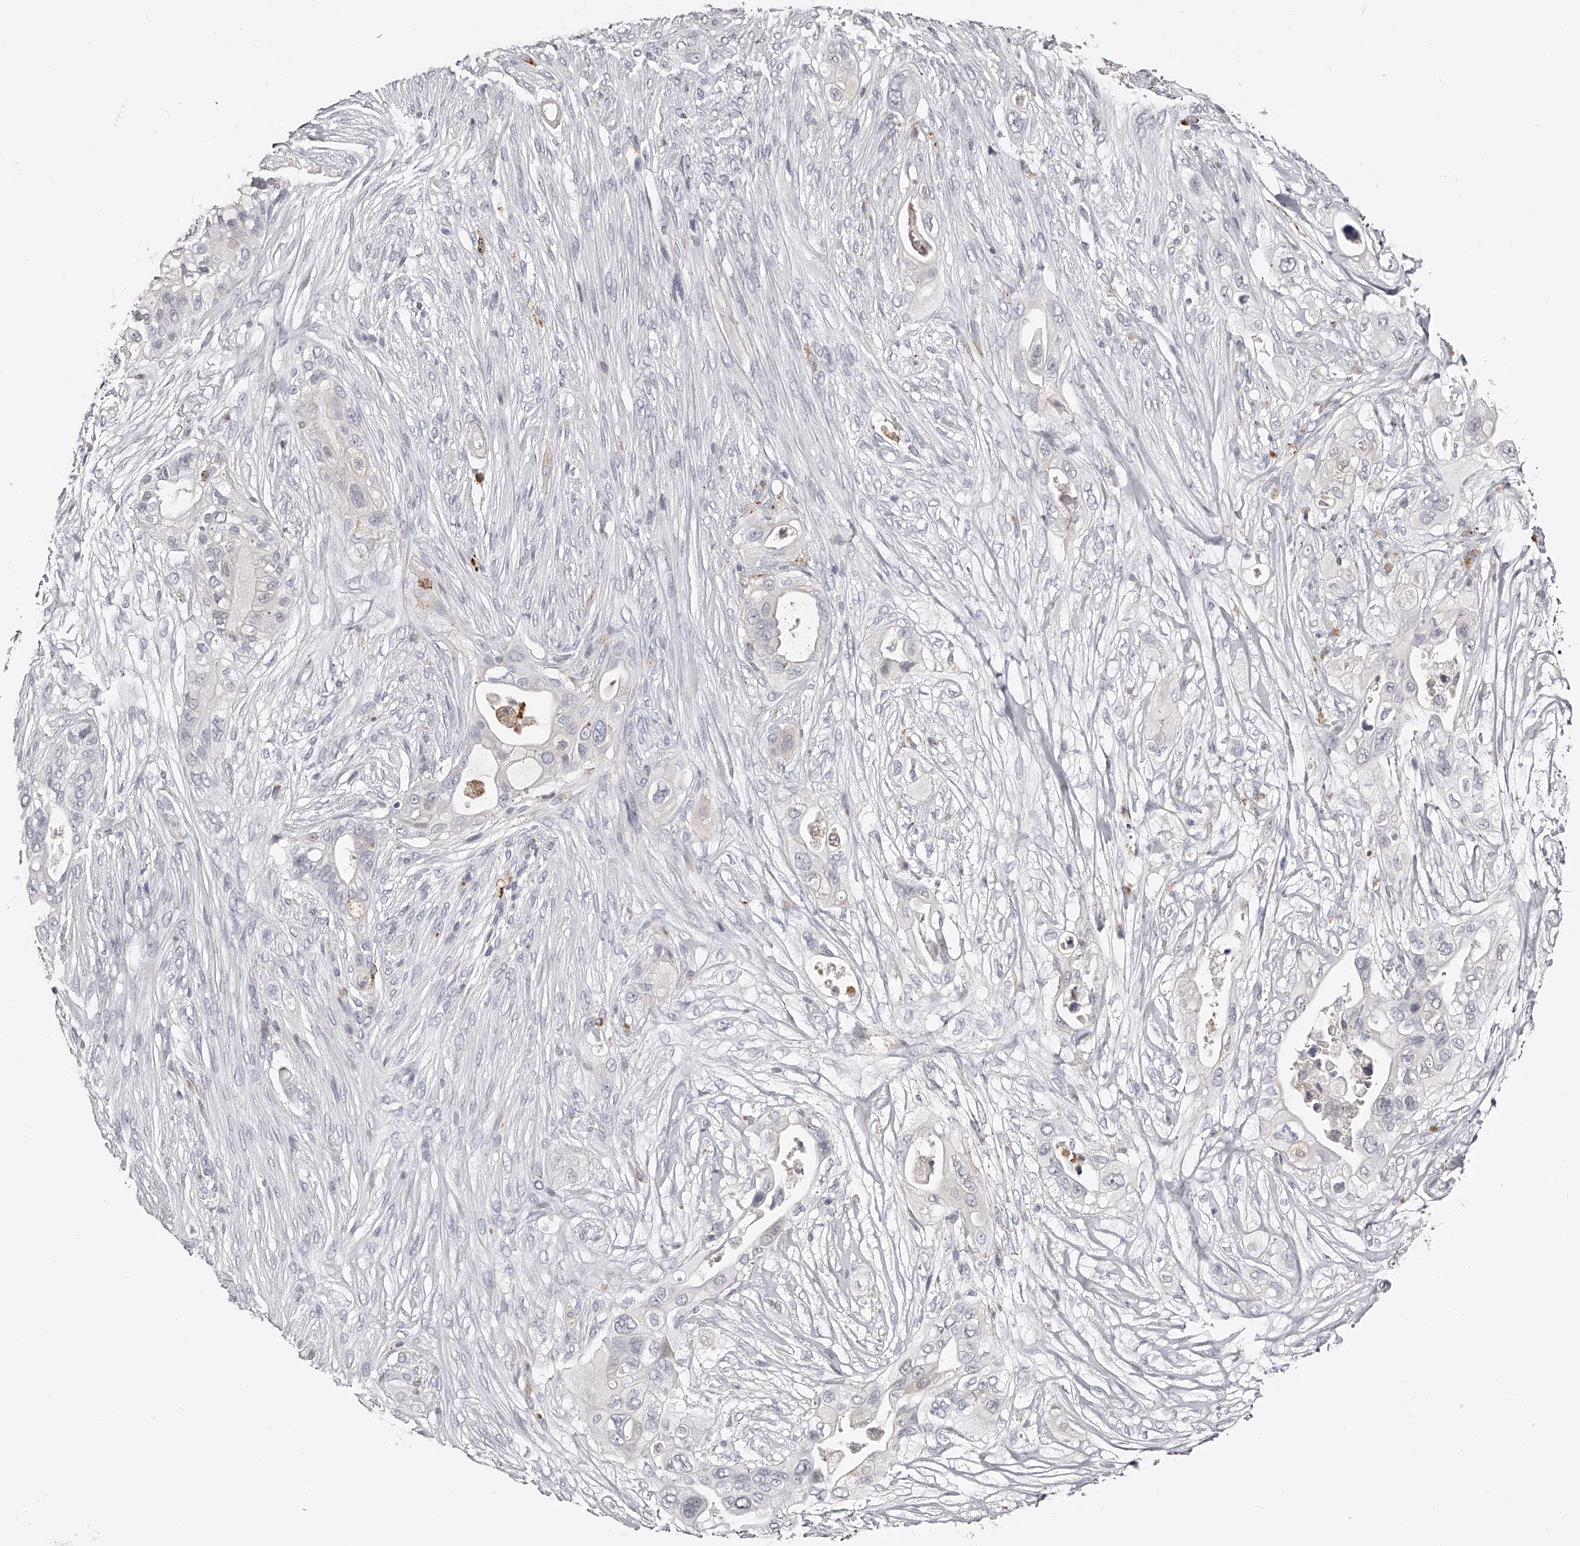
{"staining": {"intensity": "negative", "quantity": "none", "location": "none"}, "tissue": "pancreatic cancer", "cell_type": "Tumor cells", "image_type": "cancer", "snomed": [{"axis": "morphology", "description": "Adenocarcinoma, NOS"}, {"axis": "topography", "description": "Pancreas"}], "caption": "Tumor cells show no significant positivity in pancreatic cancer. (DAB immunohistochemistry visualized using brightfield microscopy, high magnification).", "gene": "PACSIN1", "patient": {"sex": "male", "age": 53}}